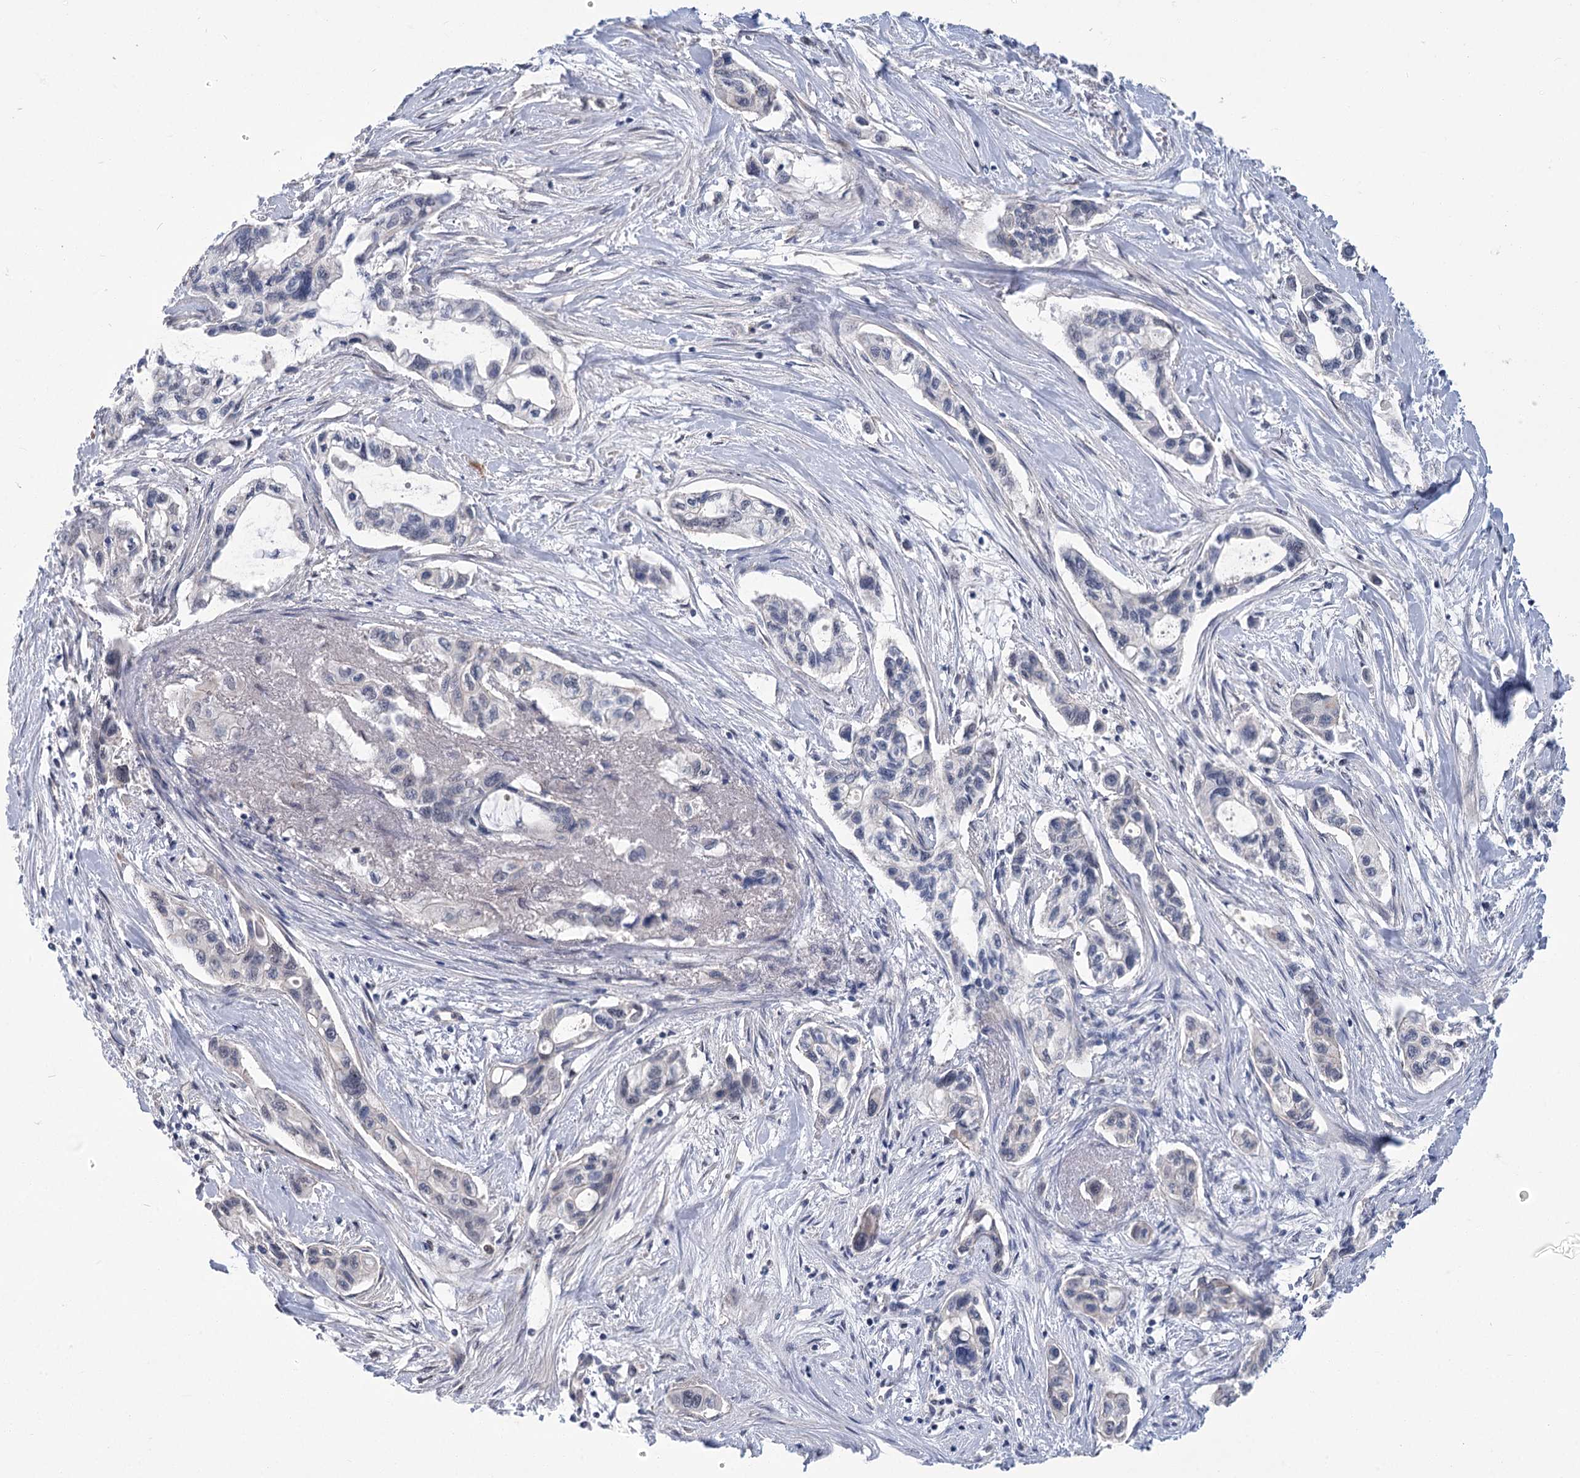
{"staining": {"intensity": "moderate", "quantity": "<25%", "location": "cytoplasmic/membranous"}, "tissue": "pancreatic cancer", "cell_type": "Tumor cells", "image_type": "cancer", "snomed": [{"axis": "morphology", "description": "Adenocarcinoma, NOS"}, {"axis": "topography", "description": "Pancreas"}], "caption": "A brown stain labels moderate cytoplasmic/membranous positivity of a protein in pancreatic cancer (adenocarcinoma) tumor cells.", "gene": "THAP6", "patient": {"sex": "male", "age": 75}}